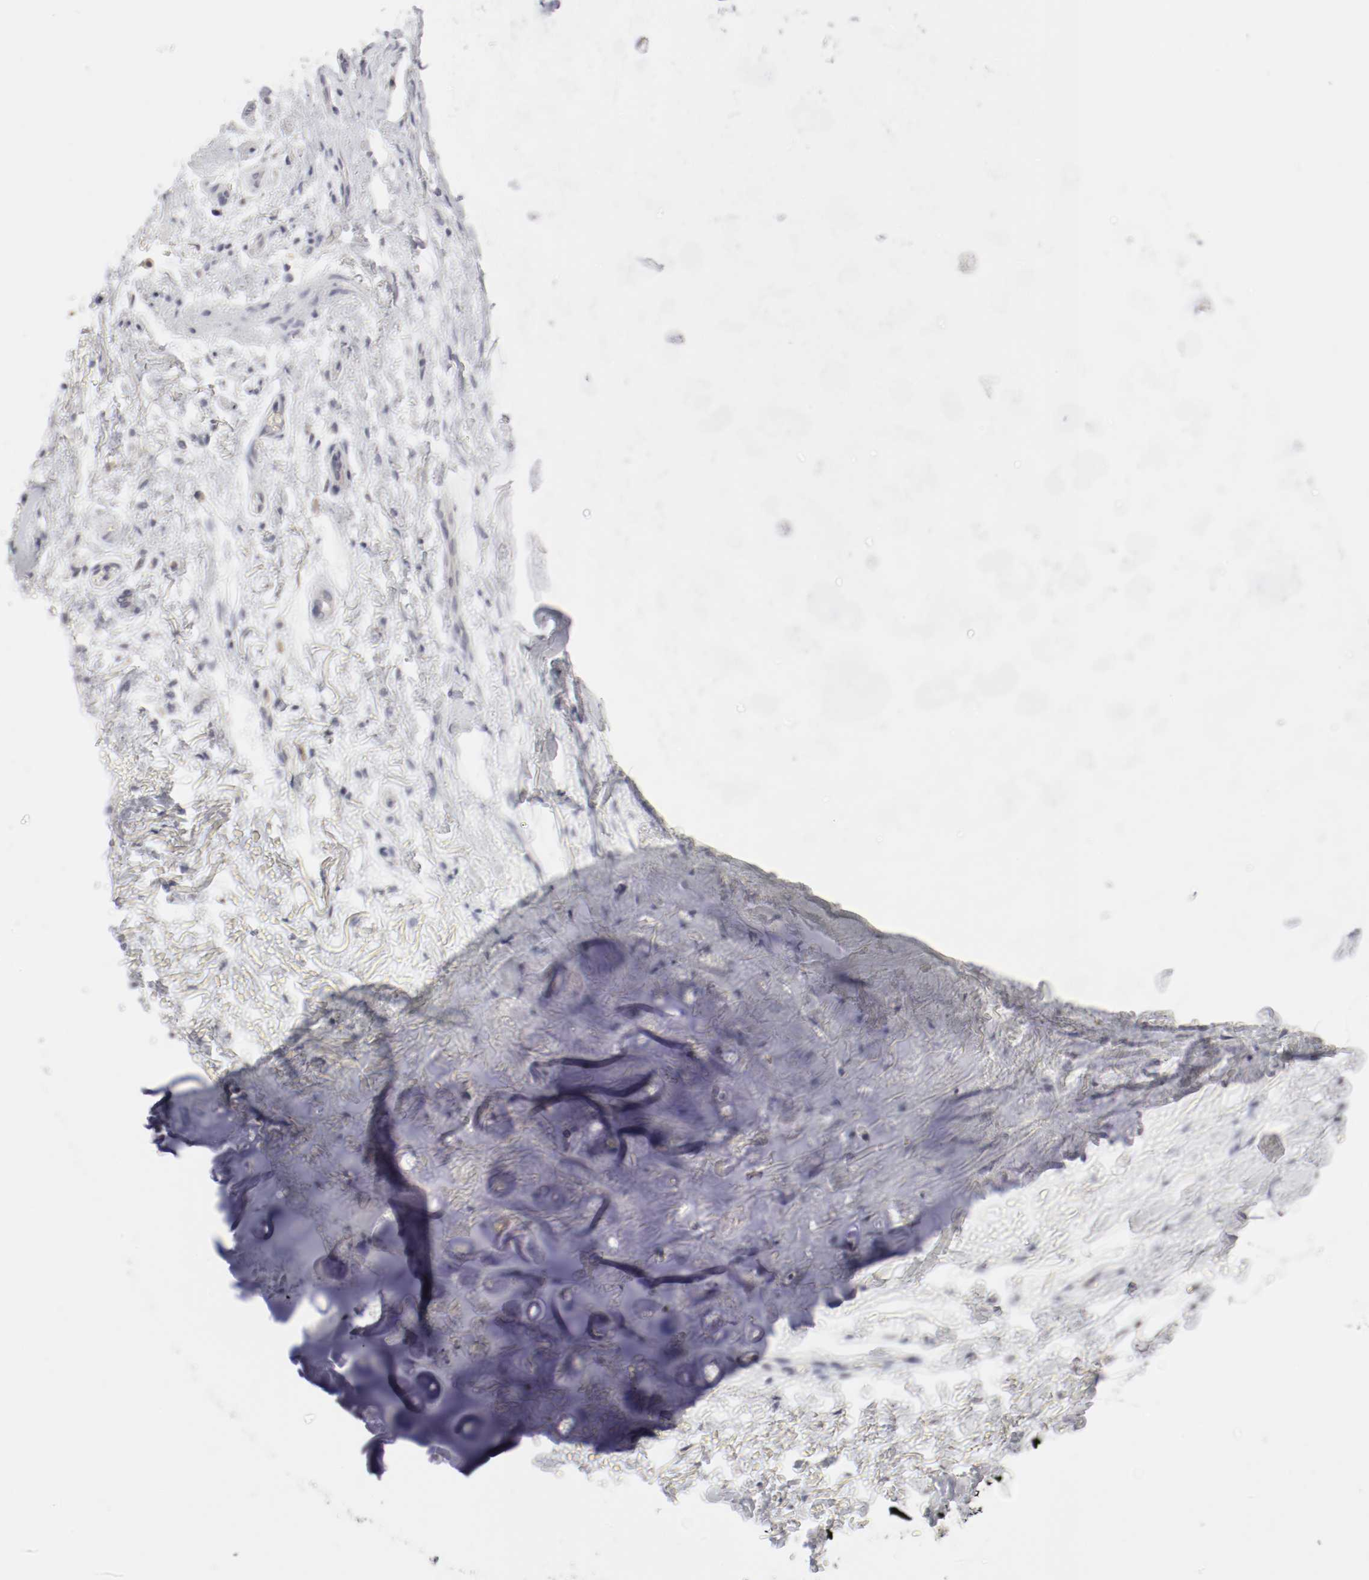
{"staining": {"intensity": "negative", "quantity": "none", "location": "none"}, "tissue": "adipose tissue", "cell_type": "Adipocytes", "image_type": "normal", "snomed": [{"axis": "morphology", "description": "Normal tissue, NOS"}, {"axis": "topography", "description": "Cartilage tissue"}, {"axis": "topography", "description": "Bronchus"}], "caption": "A high-resolution micrograph shows immunohistochemistry staining of benign adipose tissue, which shows no significant staining in adipocytes. The staining is performed using DAB (3,3'-diaminobenzidine) brown chromogen with nuclei counter-stained in using hematoxylin.", "gene": "ITGAX", "patient": {"sex": "female", "age": 73}}